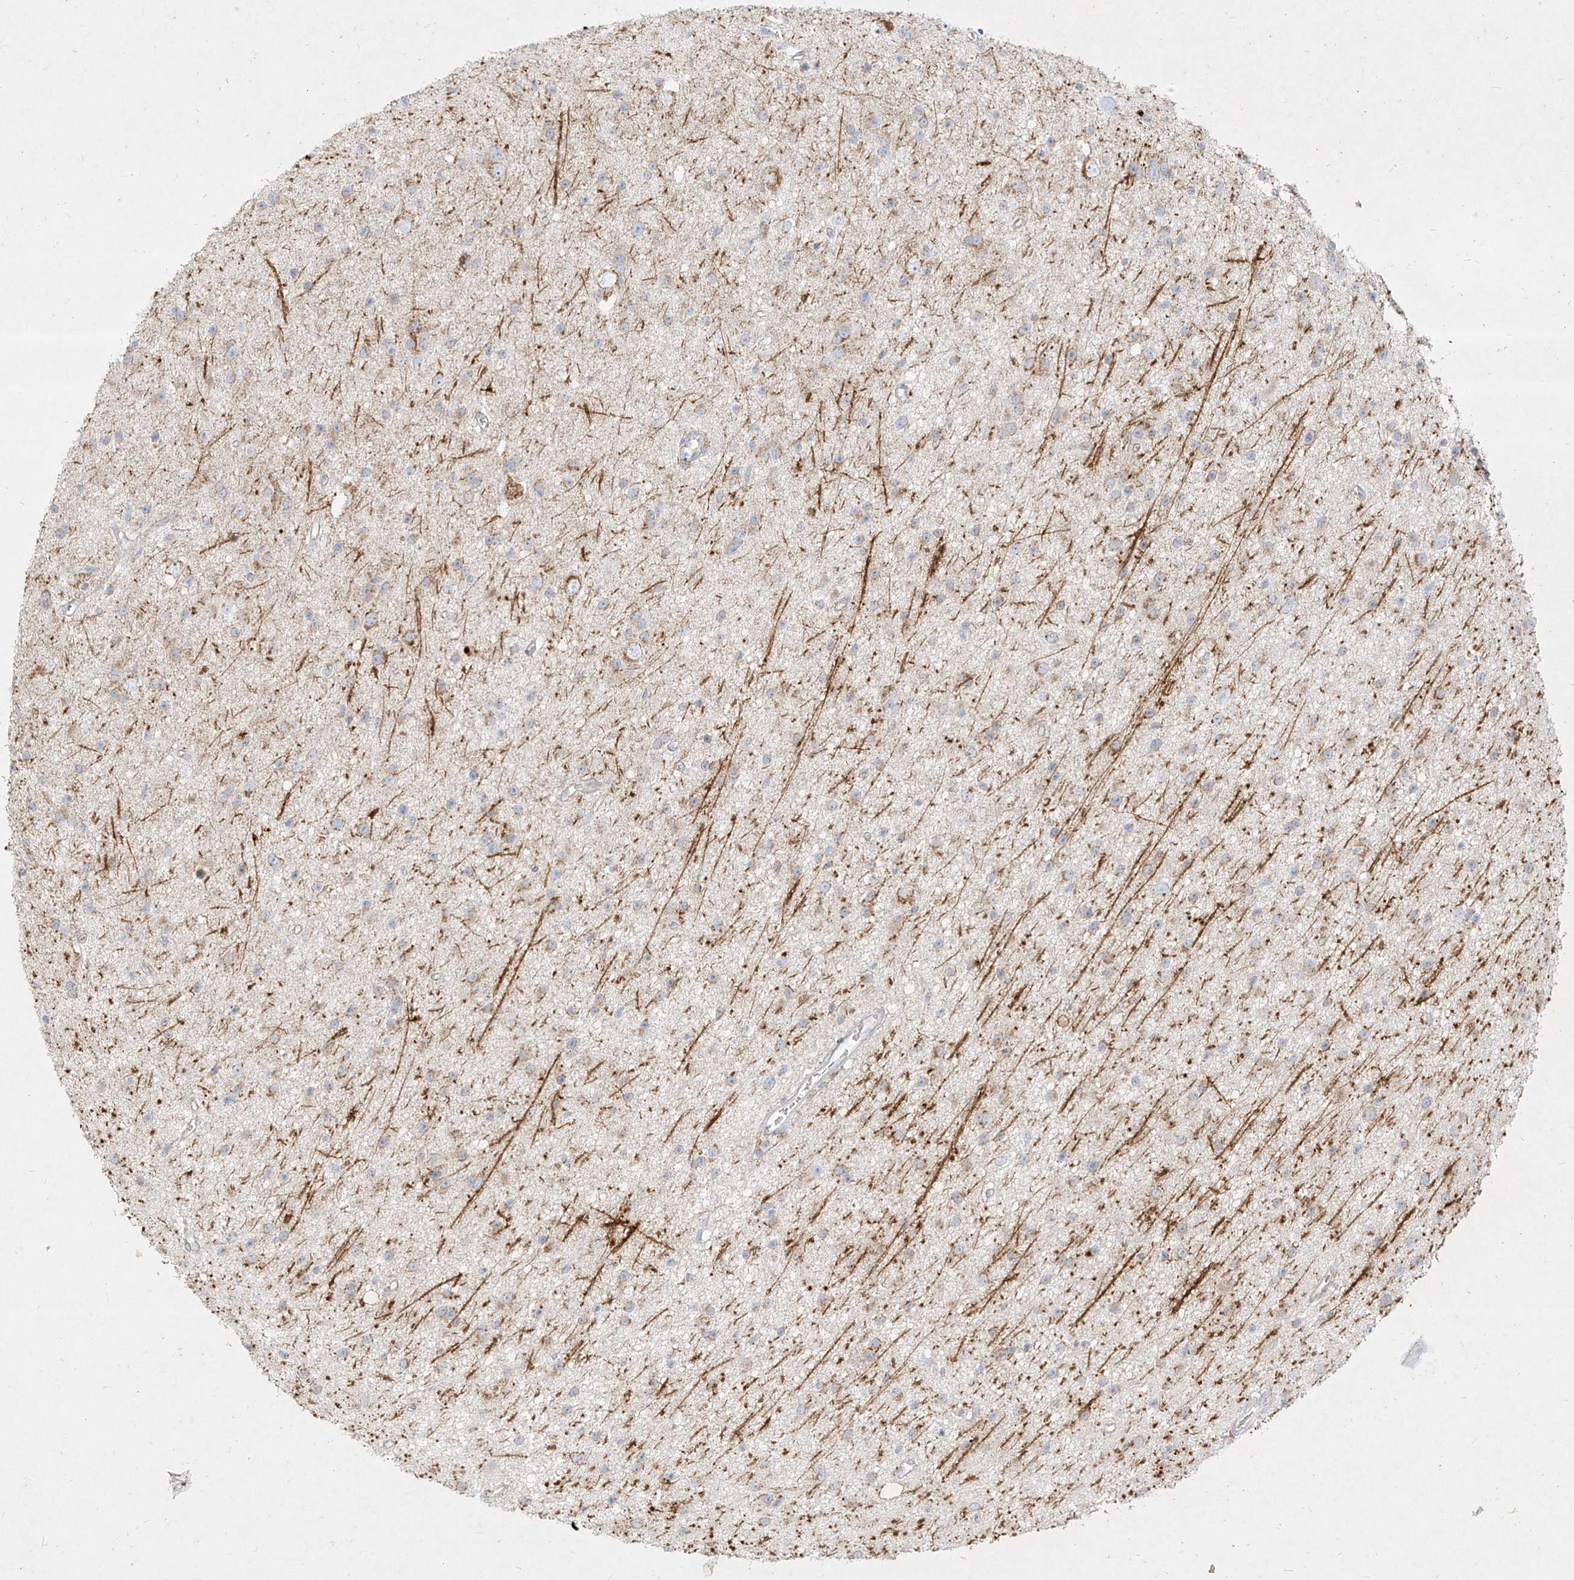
{"staining": {"intensity": "moderate", "quantity": "<25%", "location": "cytoplasmic/membranous"}, "tissue": "glioma", "cell_type": "Tumor cells", "image_type": "cancer", "snomed": [{"axis": "morphology", "description": "Glioma, malignant, Low grade"}, {"axis": "topography", "description": "Cerebral cortex"}], "caption": "Immunohistochemical staining of human glioma exhibits moderate cytoplasmic/membranous protein staining in about <25% of tumor cells. The staining is performed using DAB (3,3'-diaminobenzidine) brown chromogen to label protein expression. The nuclei are counter-stained blue using hematoxylin.", "gene": "MTX2", "patient": {"sex": "female", "age": 39}}